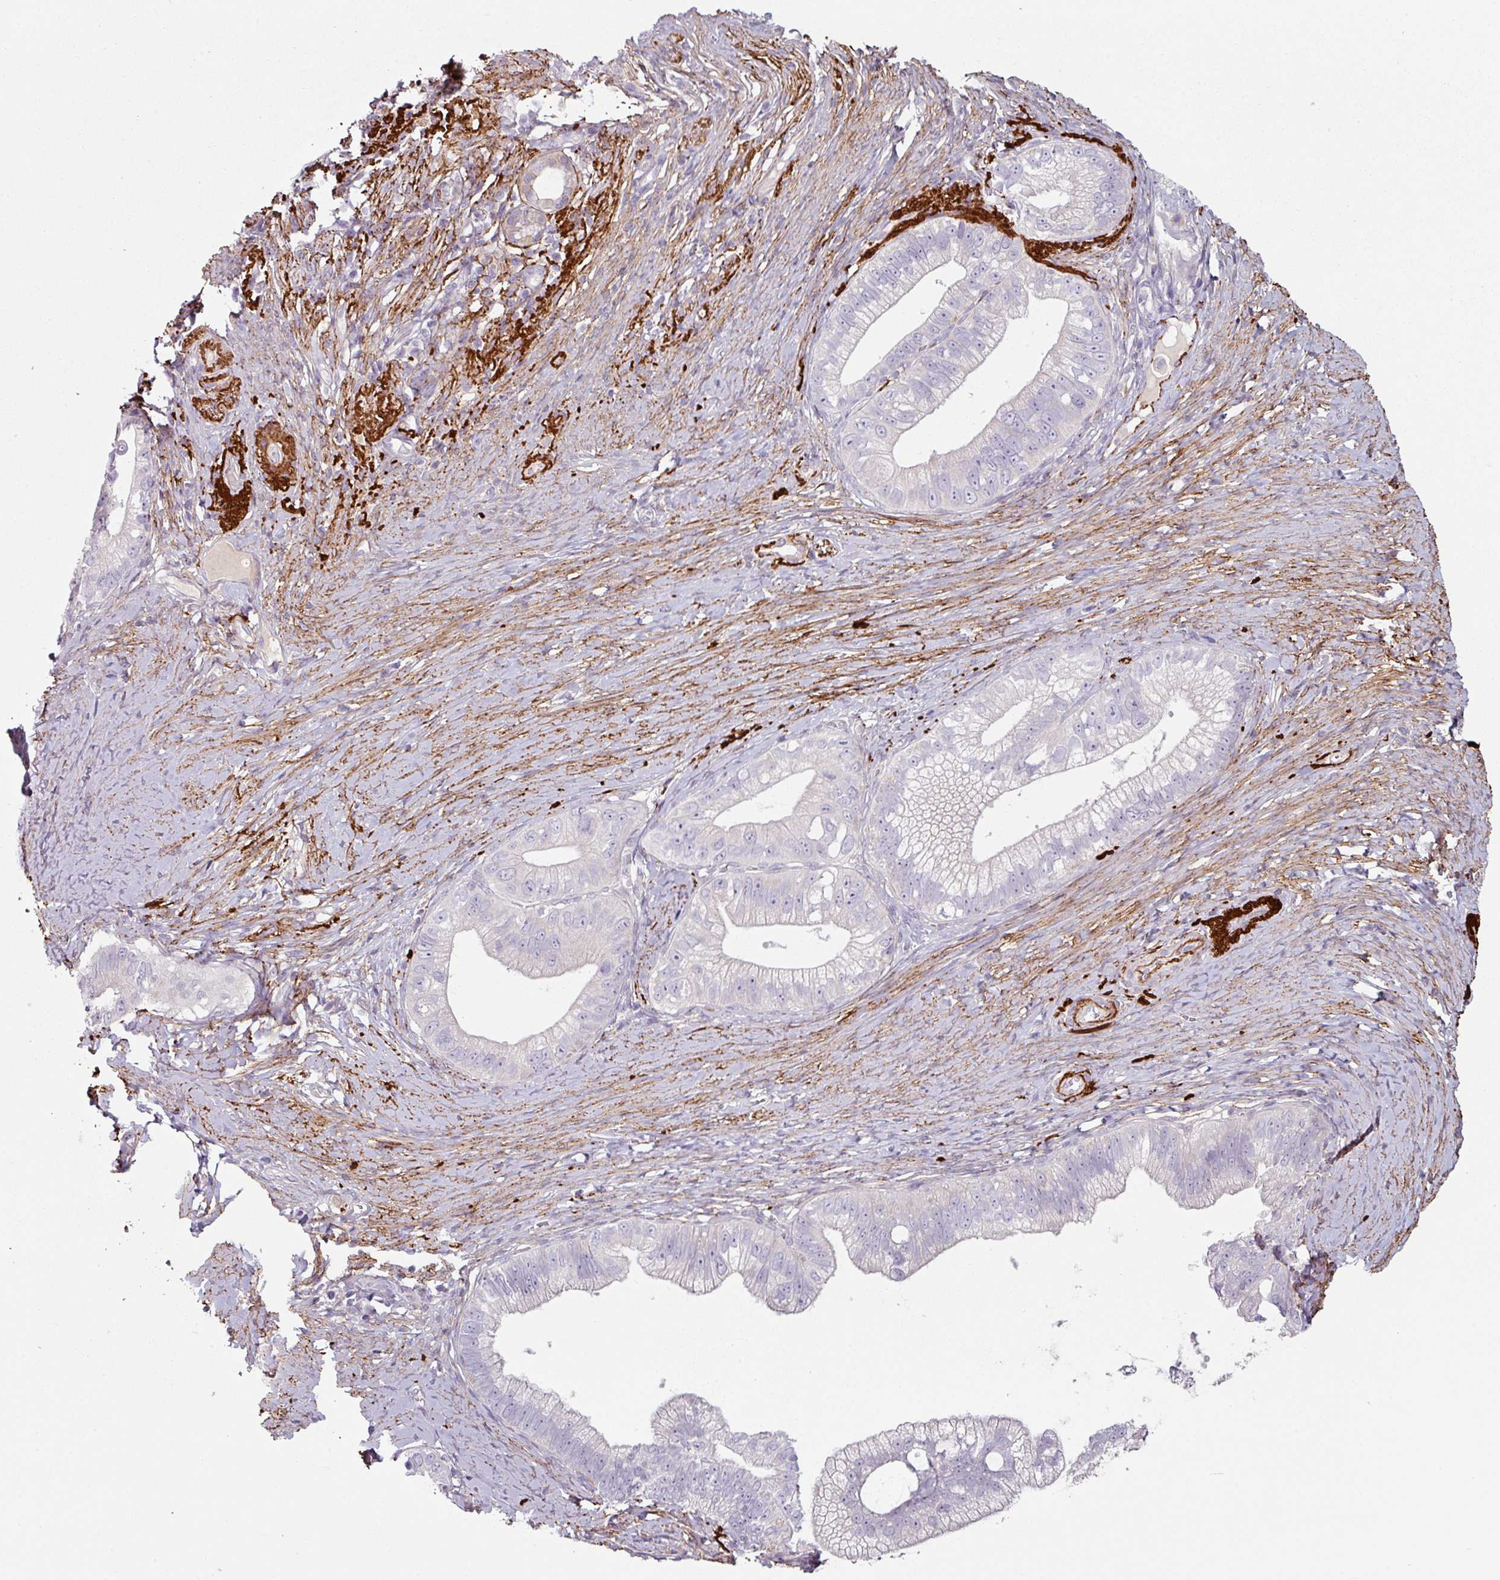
{"staining": {"intensity": "negative", "quantity": "none", "location": "none"}, "tissue": "pancreatic cancer", "cell_type": "Tumor cells", "image_type": "cancer", "snomed": [{"axis": "morphology", "description": "Adenocarcinoma, NOS"}, {"axis": "topography", "description": "Pancreas"}], "caption": "Immunohistochemistry (IHC) of pancreatic cancer demonstrates no staining in tumor cells.", "gene": "MTMR14", "patient": {"sex": "male", "age": 70}}